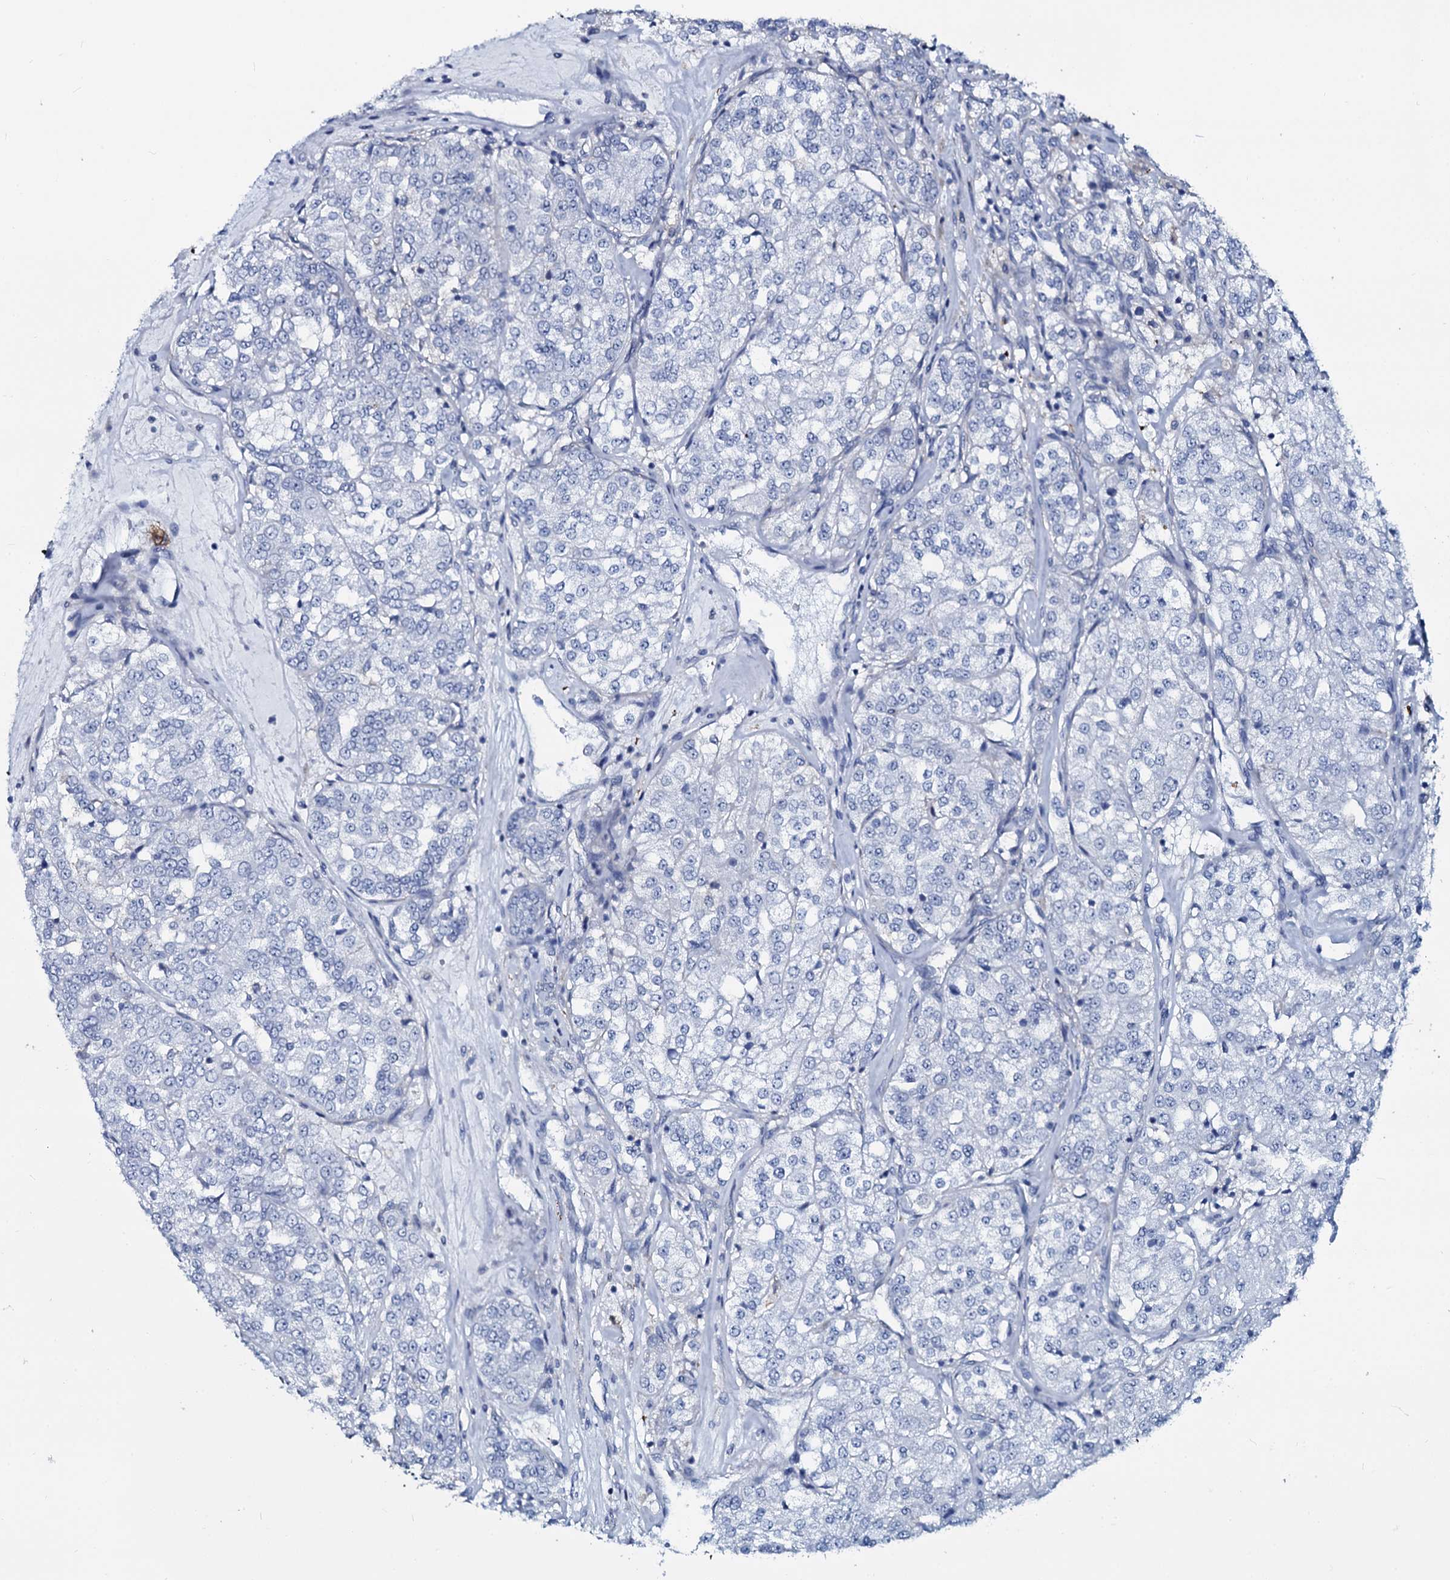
{"staining": {"intensity": "negative", "quantity": "none", "location": "none"}, "tissue": "renal cancer", "cell_type": "Tumor cells", "image_type": "cancer", "snomed": [{"axis": "morphology", "description": "Adenocarcinoma, NOS"}, {"axis": "topography", "description": "Kidney"}], "caption": "There is no significant staining in tumor cells of renal cancer.", "gene": "SLC4A7", "patient": {"sex": "female", "age": 63}}